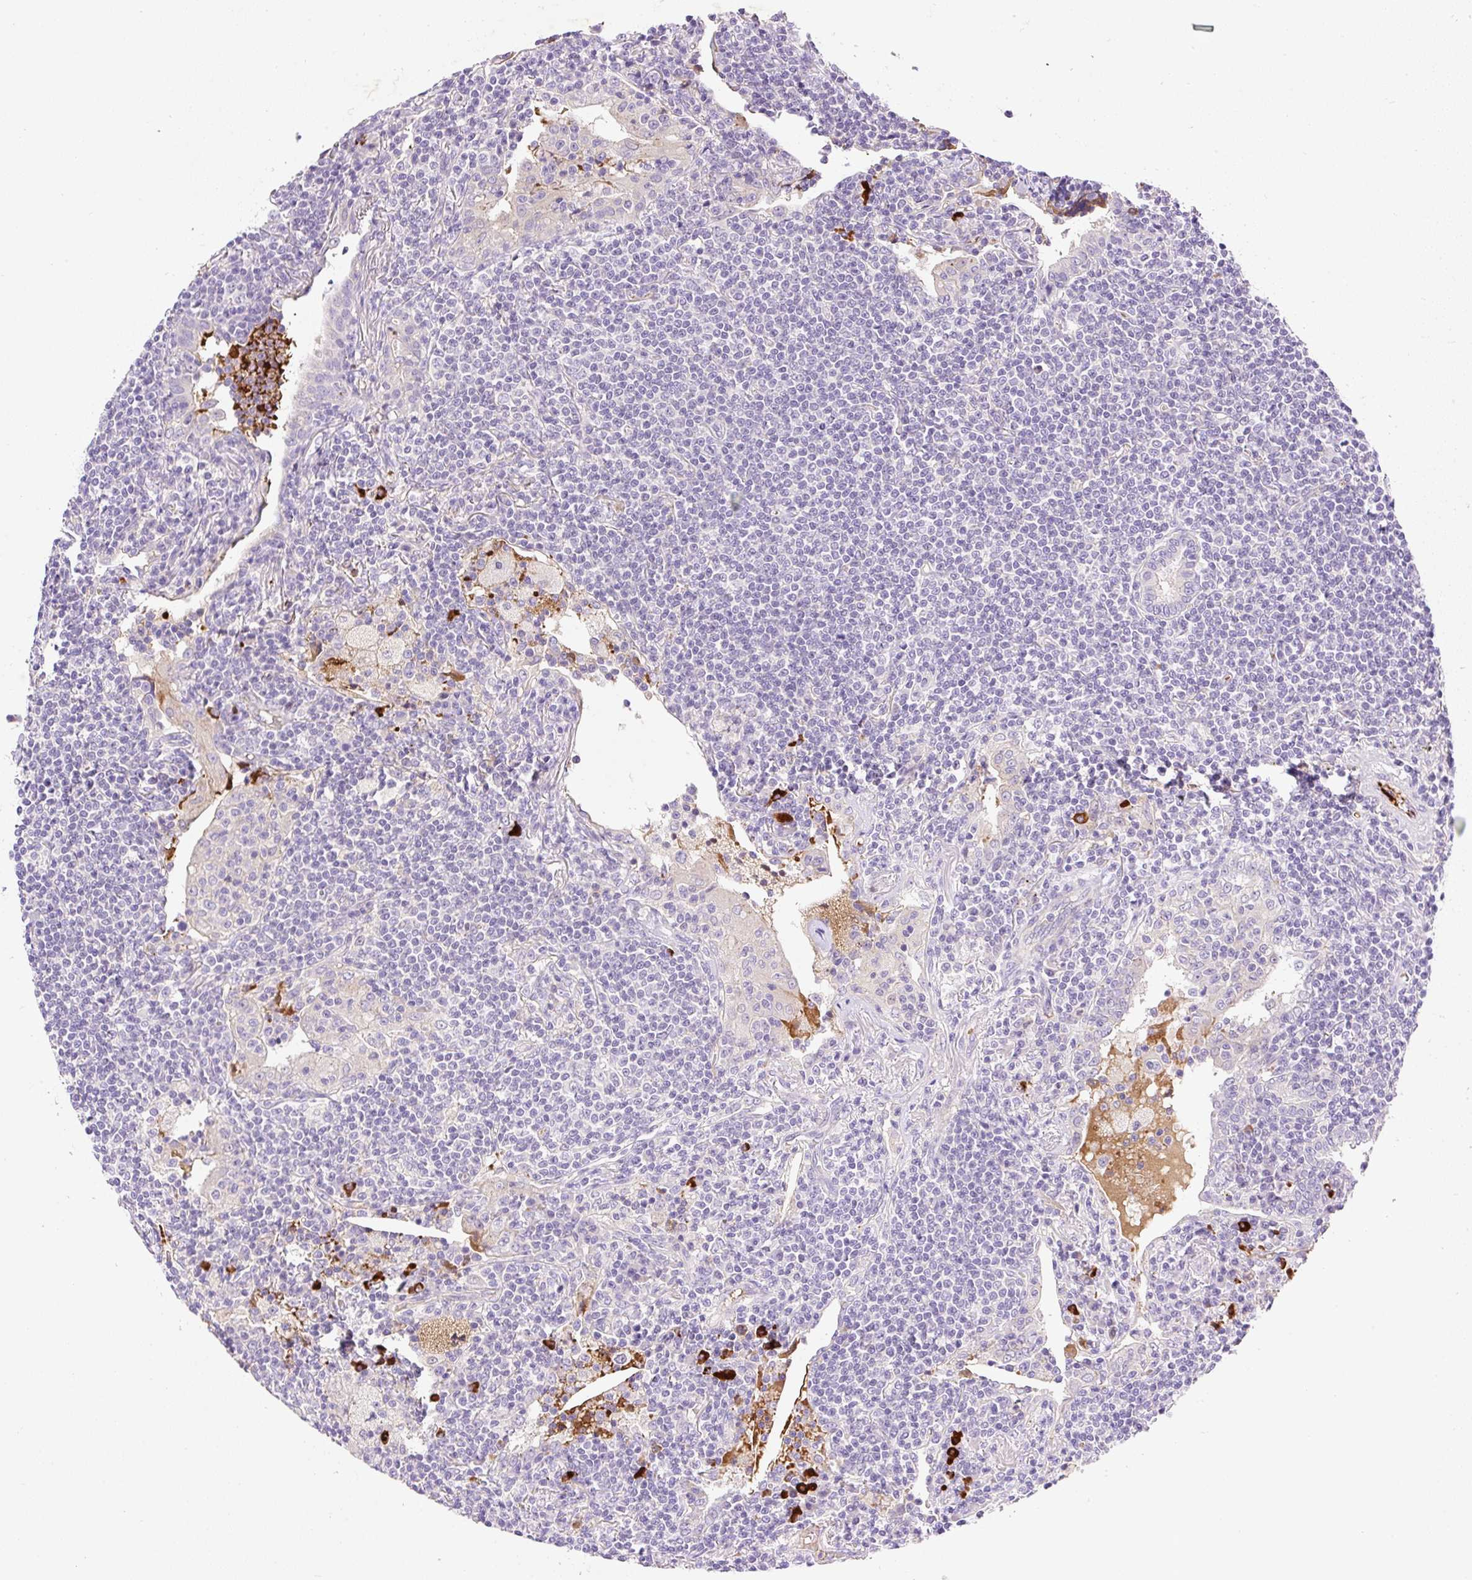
{"staining": {"intensity": "negative", "quantity": "none", "location": "none"}, "tissue": "lymphoma", "cell_type": "Tumor cells", "image_type": "cancer", "snomed": [{"axis": "morphology", "description": "Malignant lymphoma, non-Hodgkin's type, Low grade"}, {"axis": "topography", "description": "Lung"}], "caption": "Tumor cells show no significant staining in low-grade malignant lymphoma, non-Hodgkin's type.", "gene": "LHFPL5", "patient": {"sex": "female", "age": 71}}